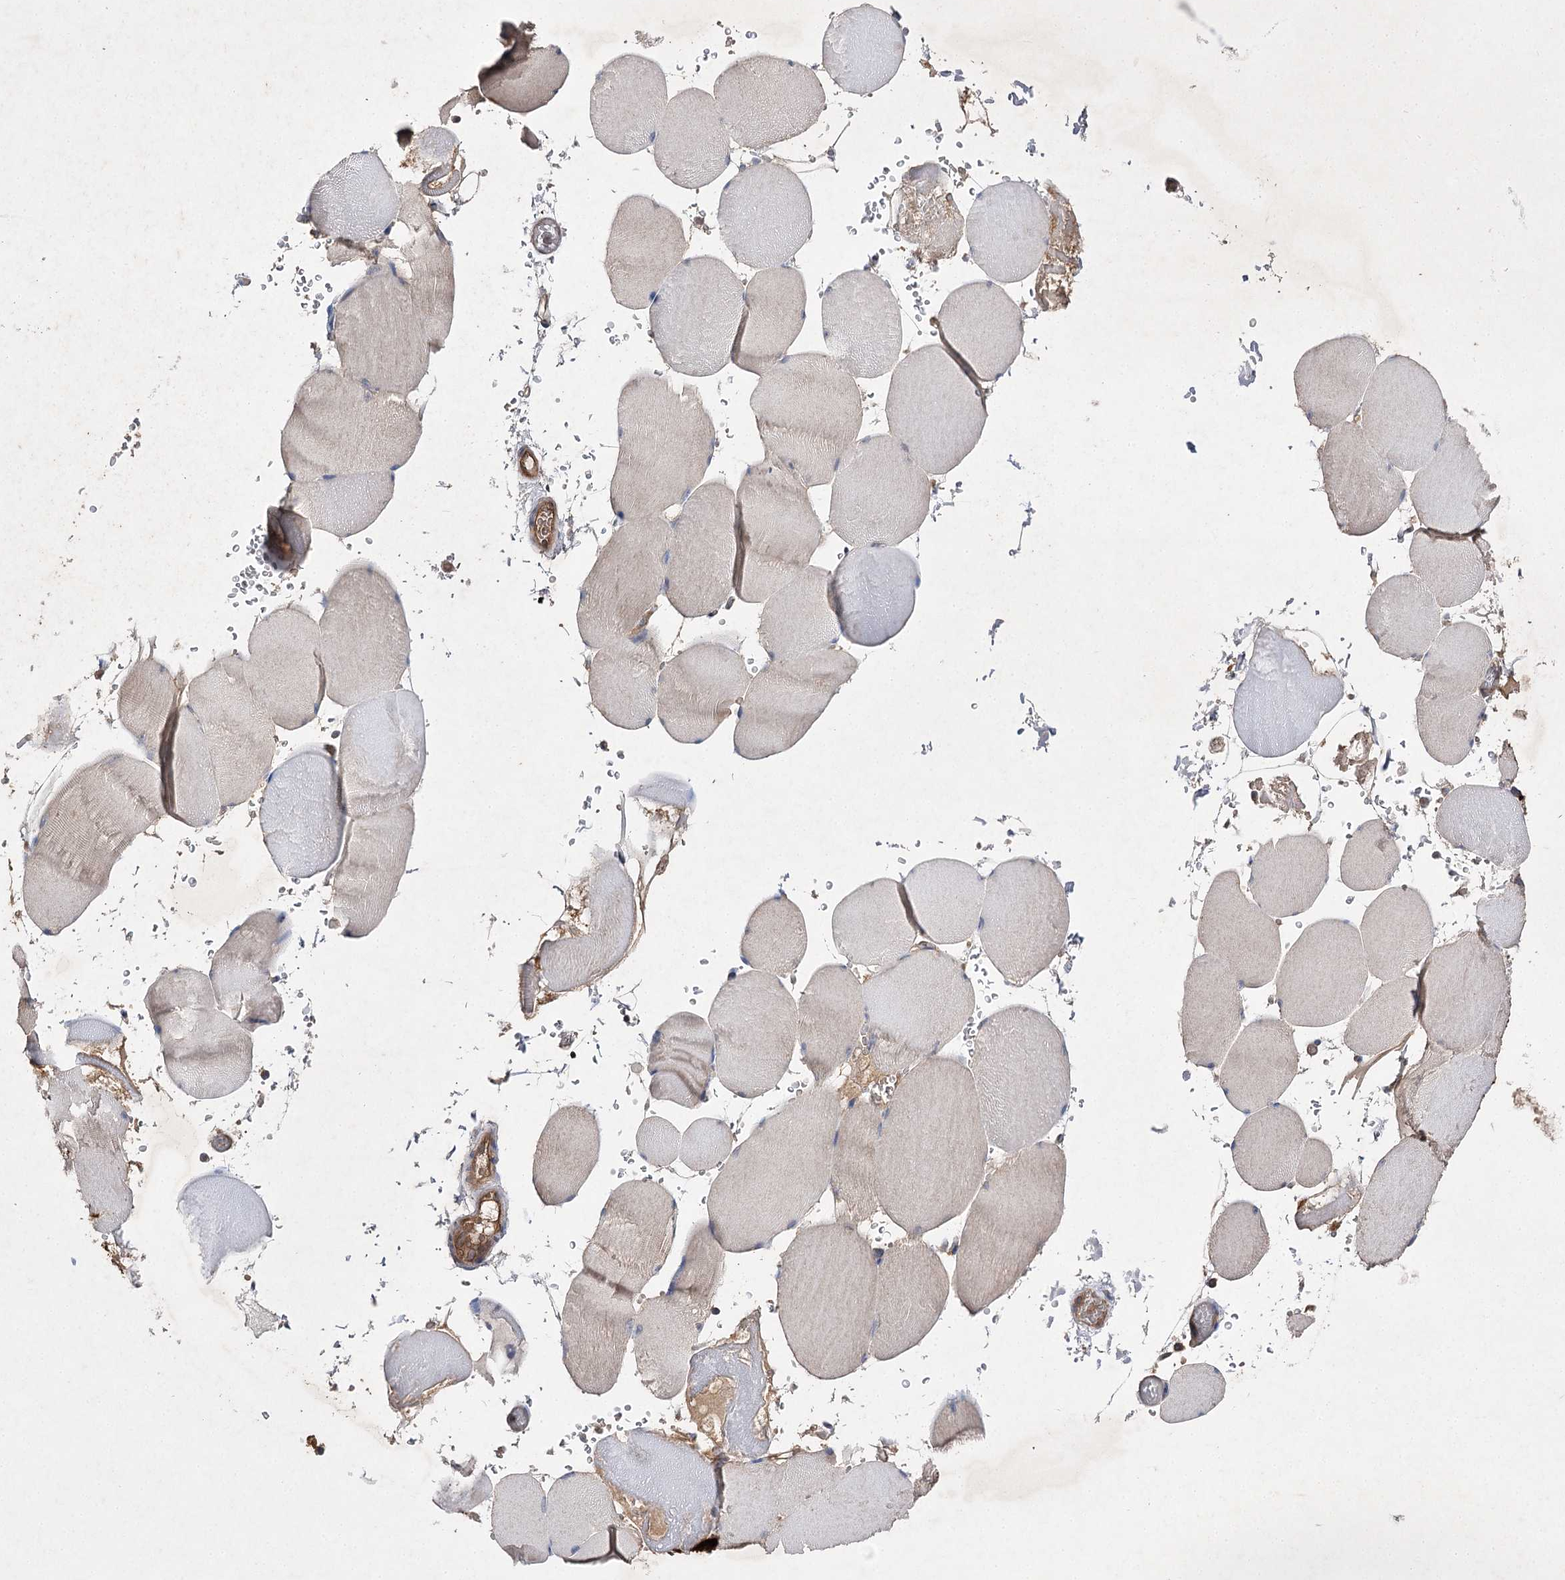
{"staining": {"intensity": "weak", "quantity": "<25%", "location": "cytoplasmic/membranous"}, "tissue": "skeletal muscle", "cell_type": "Myocytes", "image_type": "normal", "snomed": [{"axis": "morphology", "description": "Normal tissue, NOS"}, {"axis": "topography", "description": "Skeletal muscle"}, {"axis": "topography", "description": "Head-Neck"}], "caption": "This image is of unremarkable skeletal muscle stained with immunohistochemistry to label a protein in brown with the nuclei are counter-stained blue. There is no expression in myocytes. (DAB (3,3'-diaminobenzidine) immunohistochemistry visualized using brightfield microscopy, high magnification).", "gene": "BCR", "patient": {"sex": "male", "age": 66}}